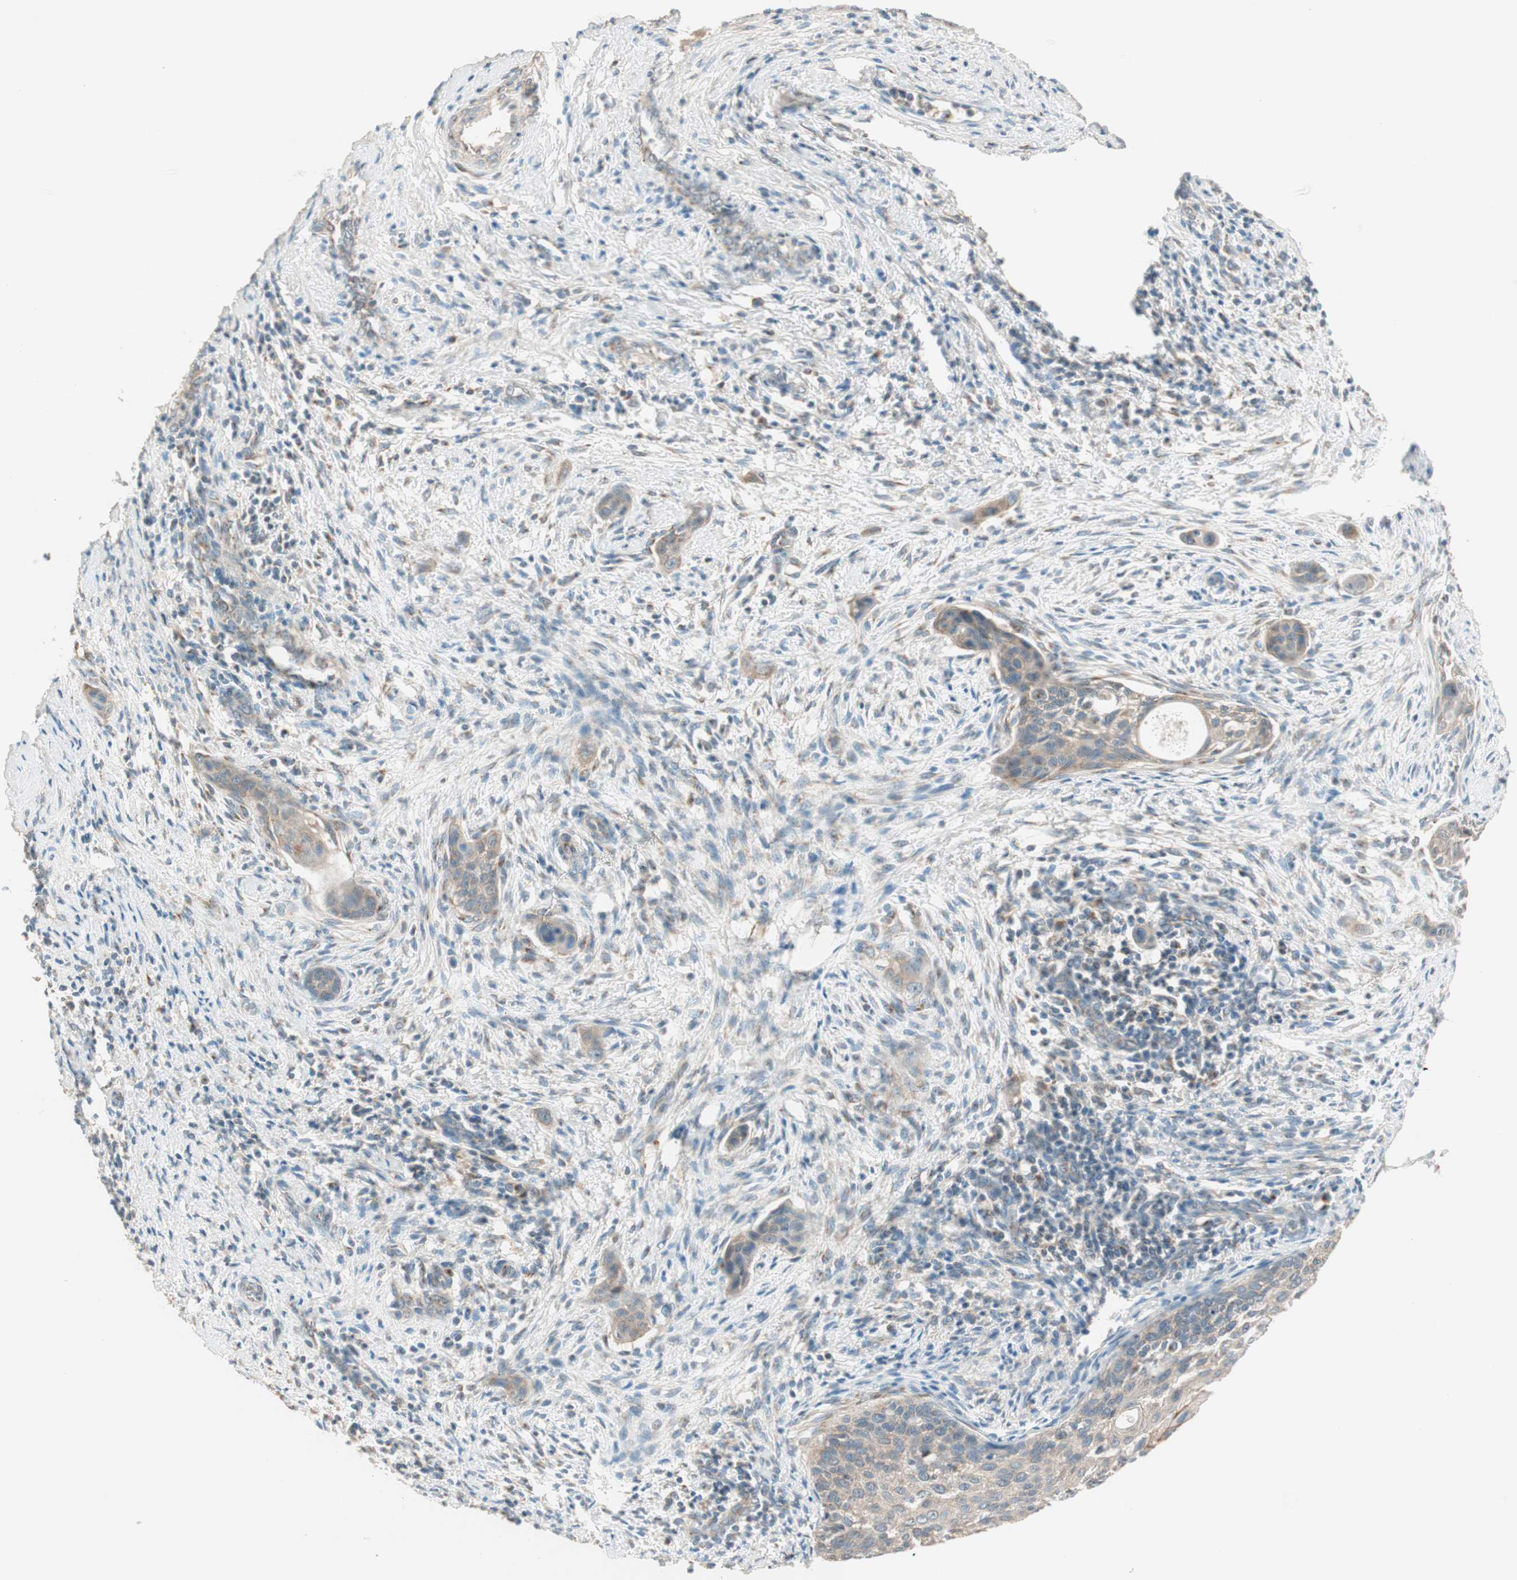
{"staining": {"intensity": "weak", "quantity": ">75%", "location": "cytoplasmic/membranous"}, "tissue": "cervical cancer", "cell_type": "Tumor cells", "image_type": "cancer", "snomed": [{"axis": "morphology", "description": "Squamous cell carcinoma, NOS"}, {"axis": "topography", "description": "Cervix"}], "caption": "Human cervical squamous cell carcinoma stained with a brown dye exhibits weak cytoplasmic/membranous positive expression in about >75% of tumor cells.", "gene": "SEC16A", "patient": {"sex": "female", "age": 33}}